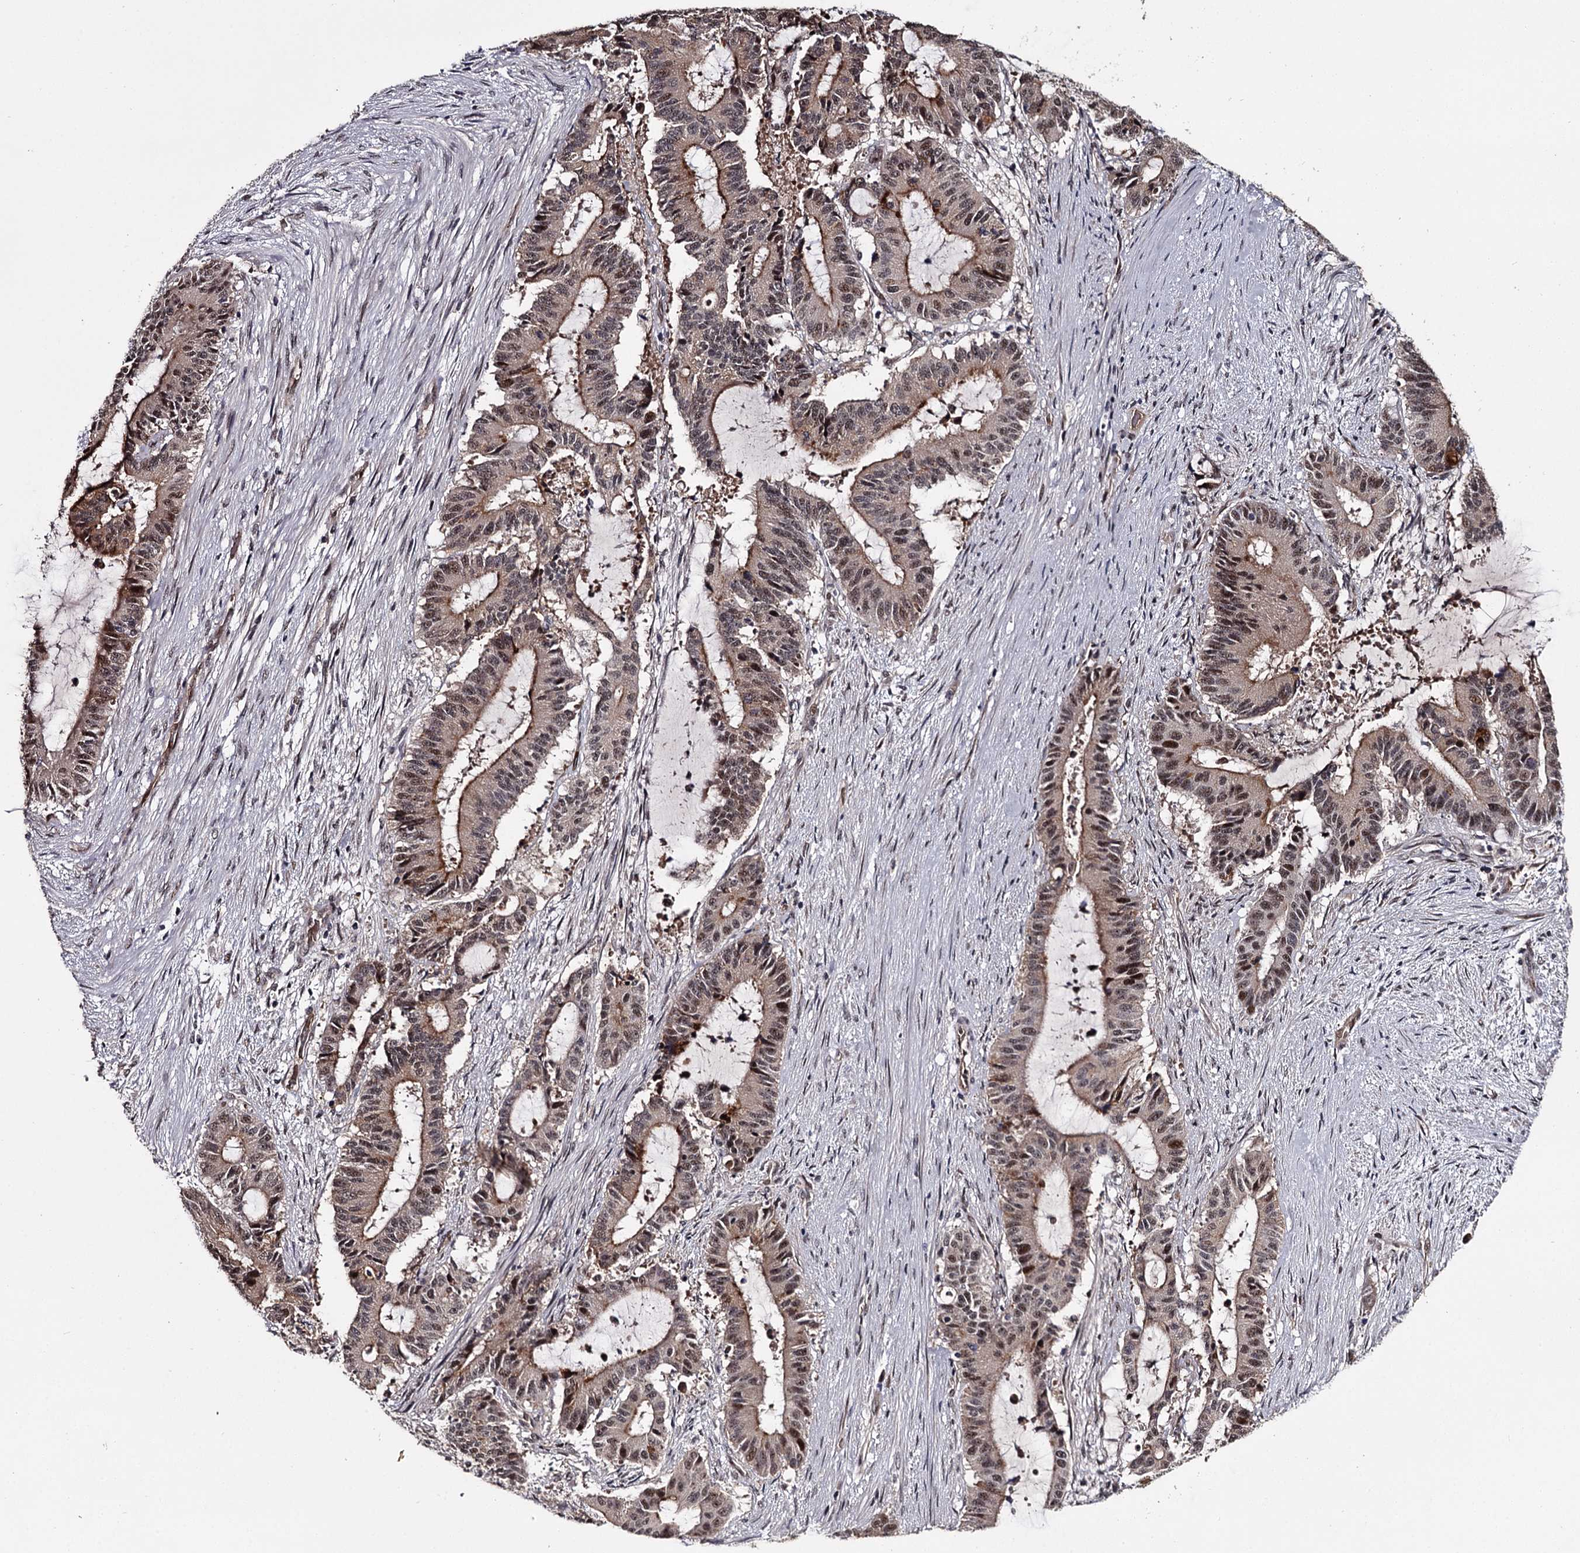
{"staining": {"intensity": "moderate", "quantity": "25%-75%", "location": "cytoplasmic/membranous,nuclear"}, "tissue": "liver cancer", "cell_type": "Tumor cells", "image_type": "cancer", "snomed": [{"axis": "morphology", "description": "Normal tissue, NOS"}, {"axis": "morphology", "description": "Cholangiocarcinoma"}, {"axis": "topography", "description": "Liver"}, {"axis": "topography", "description": "Peripheral nerve tissue"}], "caption": "Approximately 25%-75% of tumor cells in human liver cancer show moderate cytoplasmic/membranous and nuclear protein staining as visualized by brown immunohistochemical staining.", "gene": "RNF44", "patient": {"sex": "female", "age": 73}}